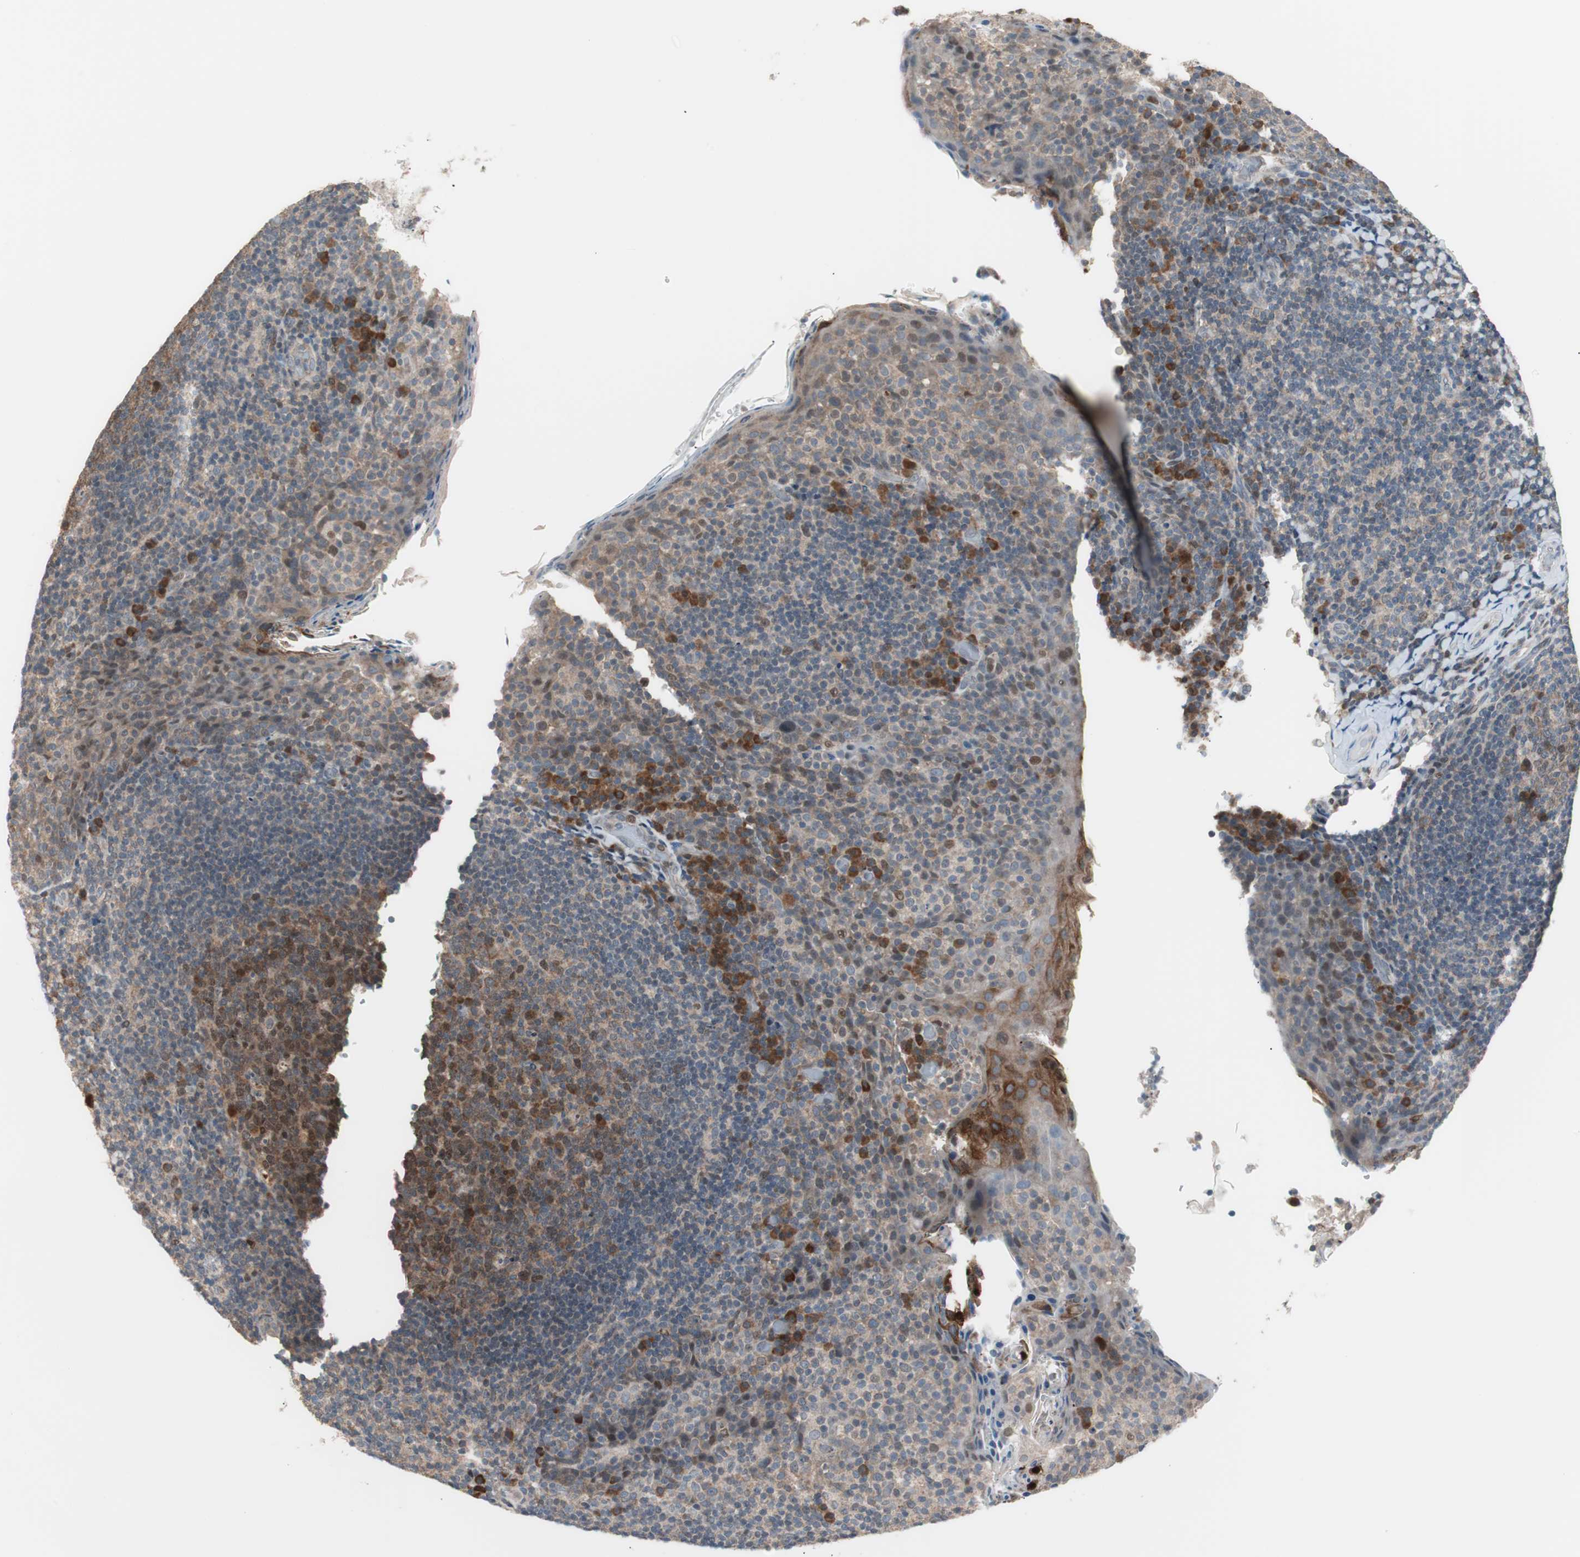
{"staining": {"intensity": "moderate", "quantity": ">75%", "location": "cytoplasmic/membranous,nuclear"}, "tissue": "tonsil", "cell_type": "Germinal center cells", "image_type": "normal", "snomed": [{"axis": "morphology", "description": "Normal tissue, NOS"}, {"axis": "topography", "description": "Tonsil"}], "caption": "Immunohistochemical staining of normal human tonsil reveals >75% levels of moderate cytoplasmic/membranous,nuclear protein staining in about >75% of germinal center cells.", "gene": "POLH", "patient": {"sex": "male", "age": 17}}